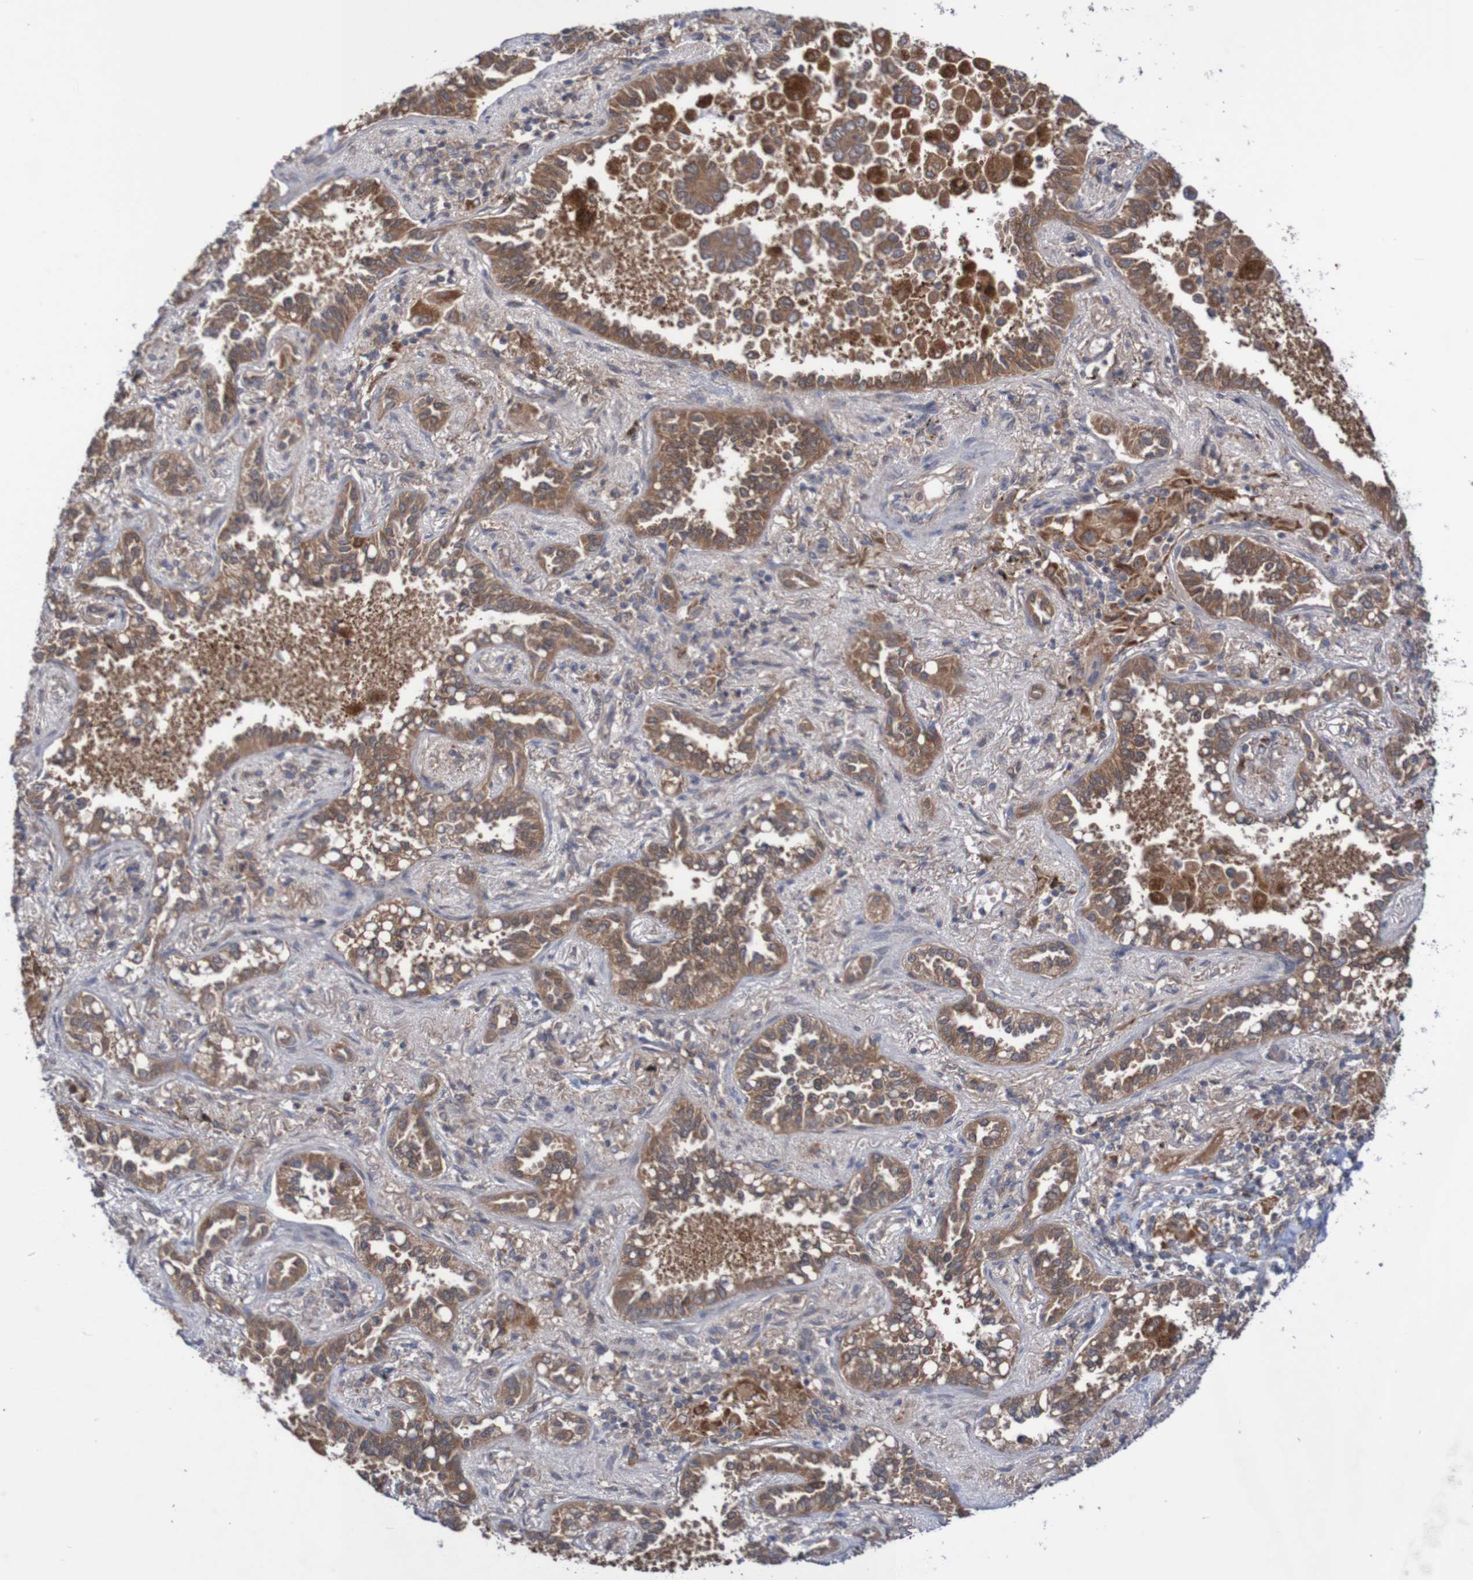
{"staining": {"intensity": "moderate", "quantity": ">75%", "location": "cytoplasmic/membranous"}, "tissue": "lung cancer", "cell_type": "Tumor cells", "image_type": "cancer", "snomed": [{"axis": "morphology", "description": "Normal tissue, NOS"}, {"axis": "morphology", "description": "Adenocarcinoma, NOS"}, {"axis": "topography", "description": "Lung"}], "caption": "This is a micrograph of immunohistochemistry staining of lung cancer (adenocarcinoma), which shows moderate expression in the cytoplasmic/membranous of tumor cells.", "gene": "PHPT1", "patient": {"sex": "male", "age": 59}}